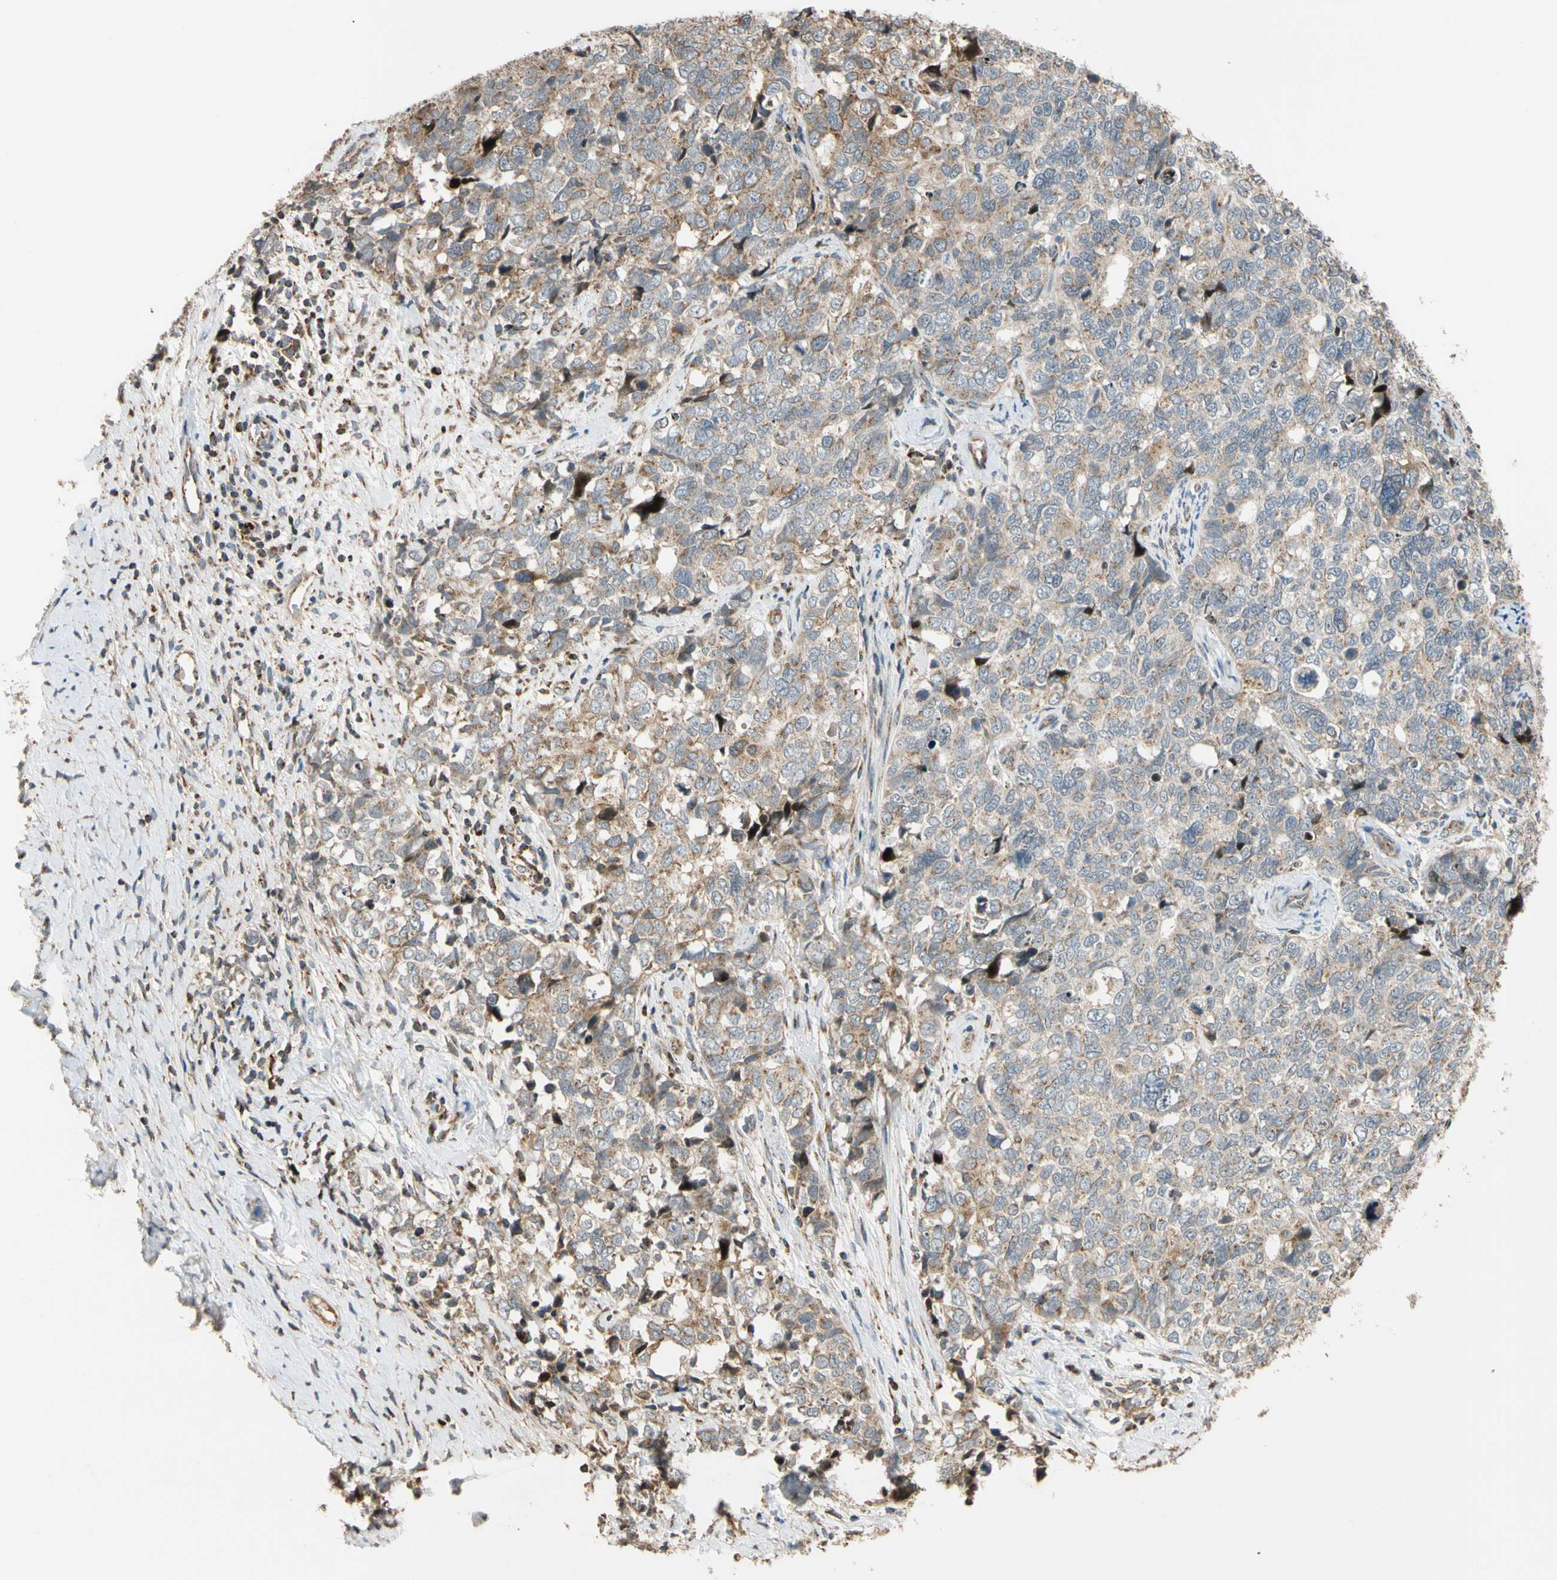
{"staining": {"intensity": "moderate", "quantity": "25%-75%", "location": "cytoplasmic/membranous"}, "tissue": "cervical cancer", "cell_type": "Tumor cells", "image_type": "cancer", "snomed": [{"axis": "morphology", "description": "Squamous cell carcinoma, NOS"}, {"axis": "topography", "description": "Cervix"}], "caption": "Cervical cancer (squamous cell carcinoma) was stained to show a protein in brown. There is medium levels of moderate cytoplasmic/membranous staining in about 25%-75% of tumor cells.", "gene": "IP6K2", "patient": {"sex": "female", "age": 63}}